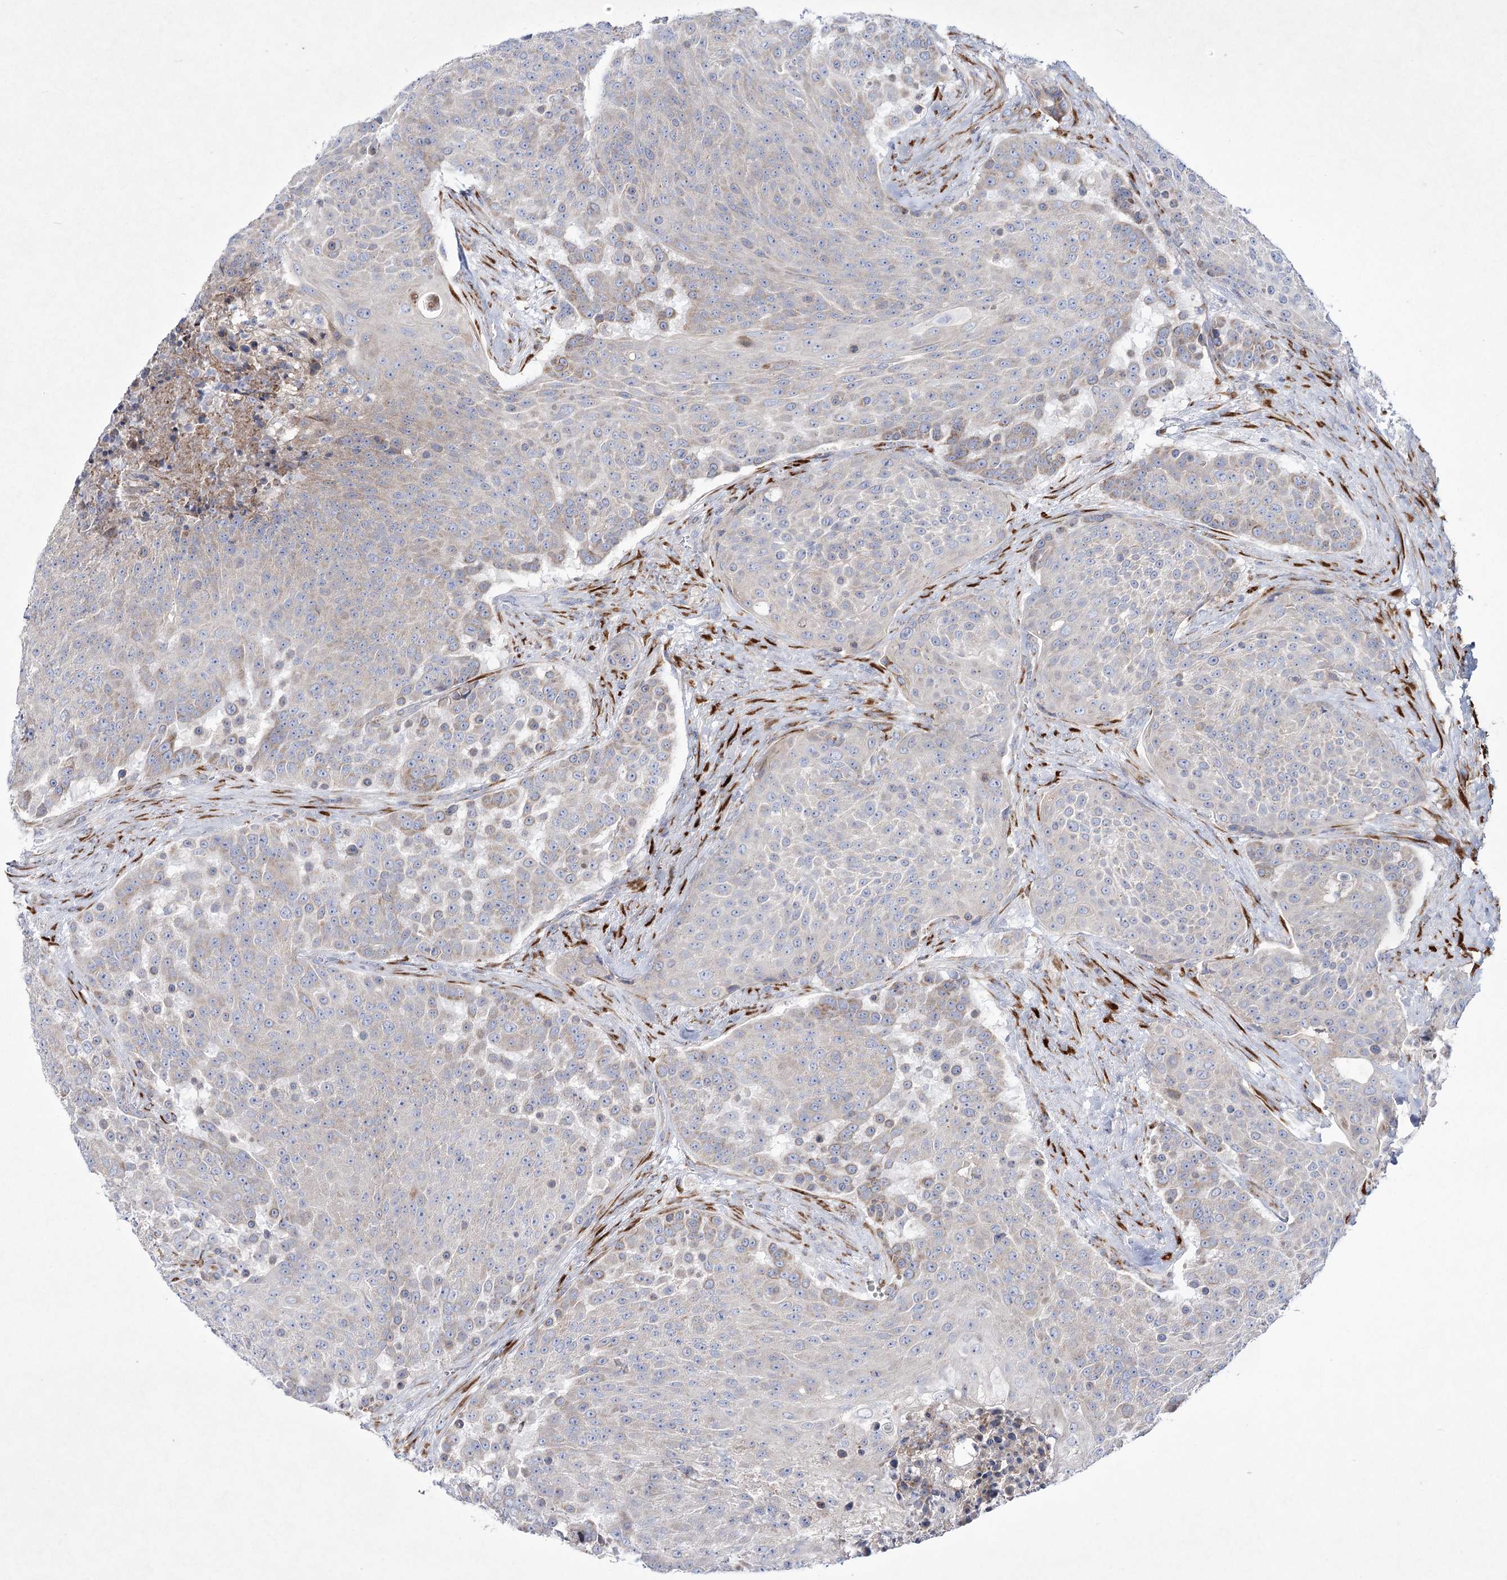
{"staining": {"intensity": "negative", "quantity": "none", "location": "none"}, "tissue": "urothelial cancer", "cell_type": "Tumor cells", "image_type": "cancer", "snomed": [{"axis": "morphology", "description": "Urothelial carcinoma, High grade"}, {"axis": "topography", "description": "Urinary bladder"}], "caption": "High magnification brightfield microscopy of high-grade urothelial carcinoma stained with DAB (brown) and counterstained with hematoxylin (blue): tumor cells show no significant expression. Nuclei are stained in blue.", "gene": "ARFGEF3", "patient": {"sex": "female", "age": 63}}